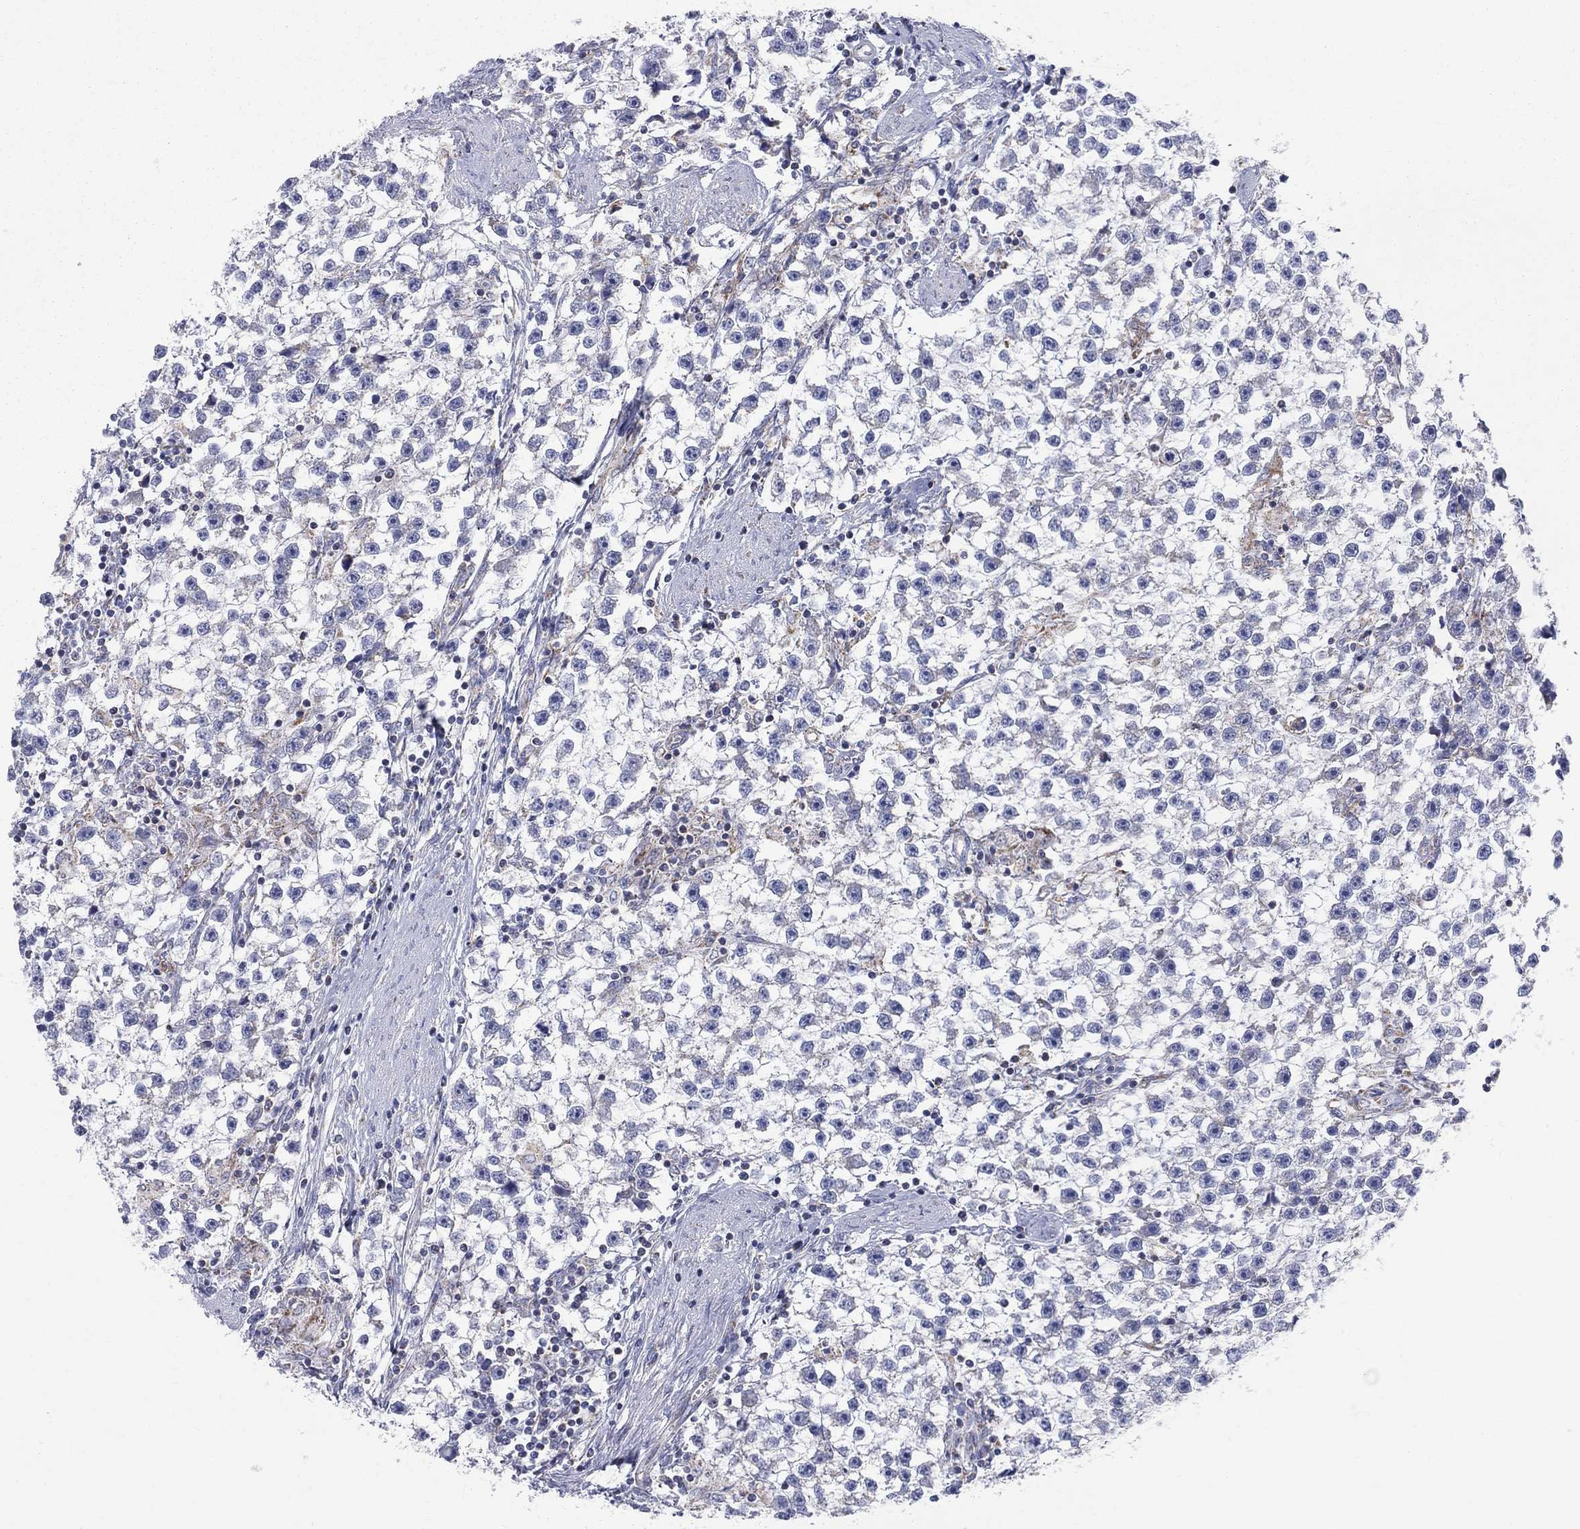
{"staining": {"intensity": "negative", "quantity": "none", "location": "none"}, "tissue": "testis cancer", "cell_type": "Tumor cells", "image_type": "cancer", "snomed": [{"axis": "morphology", "description": "Seminoma, NOS"}, {"axis": "topography", "description": "Testis"}], "caption": "DAB immunohistochemical staining of testis cancer reveals no significant positivity in tumor cells. (DAB immunohistochemistry with hematoxylin counter stain).", "gene": "KISS1R", "patient": {"sex": "male", "age": 59}}